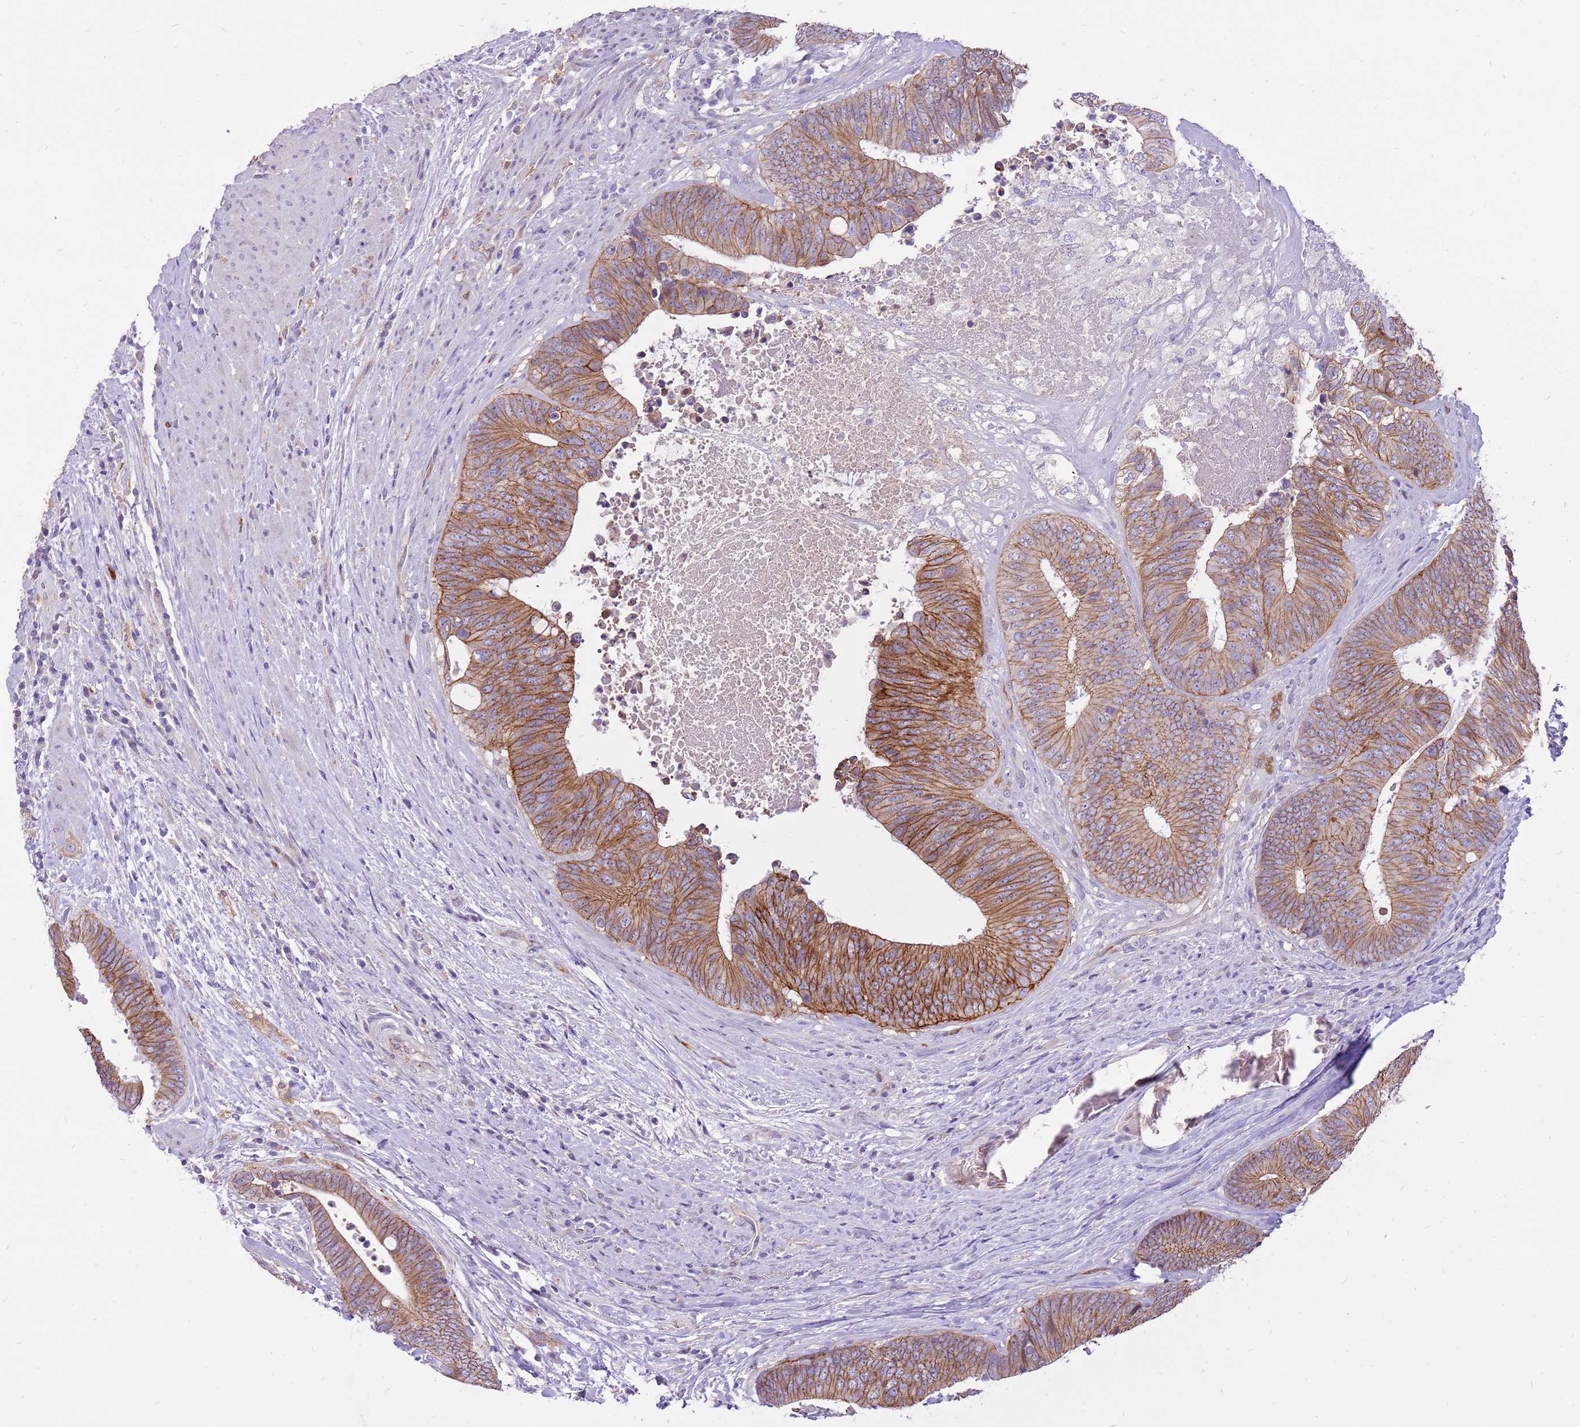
{"staining": {"intensity": "moderate", "quantity": ">75%", "location": "cytoplasmic/membranous"}, "tissue": "colorectal cancer", "cell_type": "Tumor cells", "image_type": "cancer", "snomed": [{"axis": "morphology", "description": "Adenocarcinoma, NOS"}, {"axis": "topography", "description": "Rectum"}], "caption": "A photomicrograph of human adenocarcinoma (colorectal) stained for a protein displays moderate cytoplasmic/membranous brown staining in tumor cells.", "gene": "WDR90", "patient": {"sex": "male", "age": 72}}